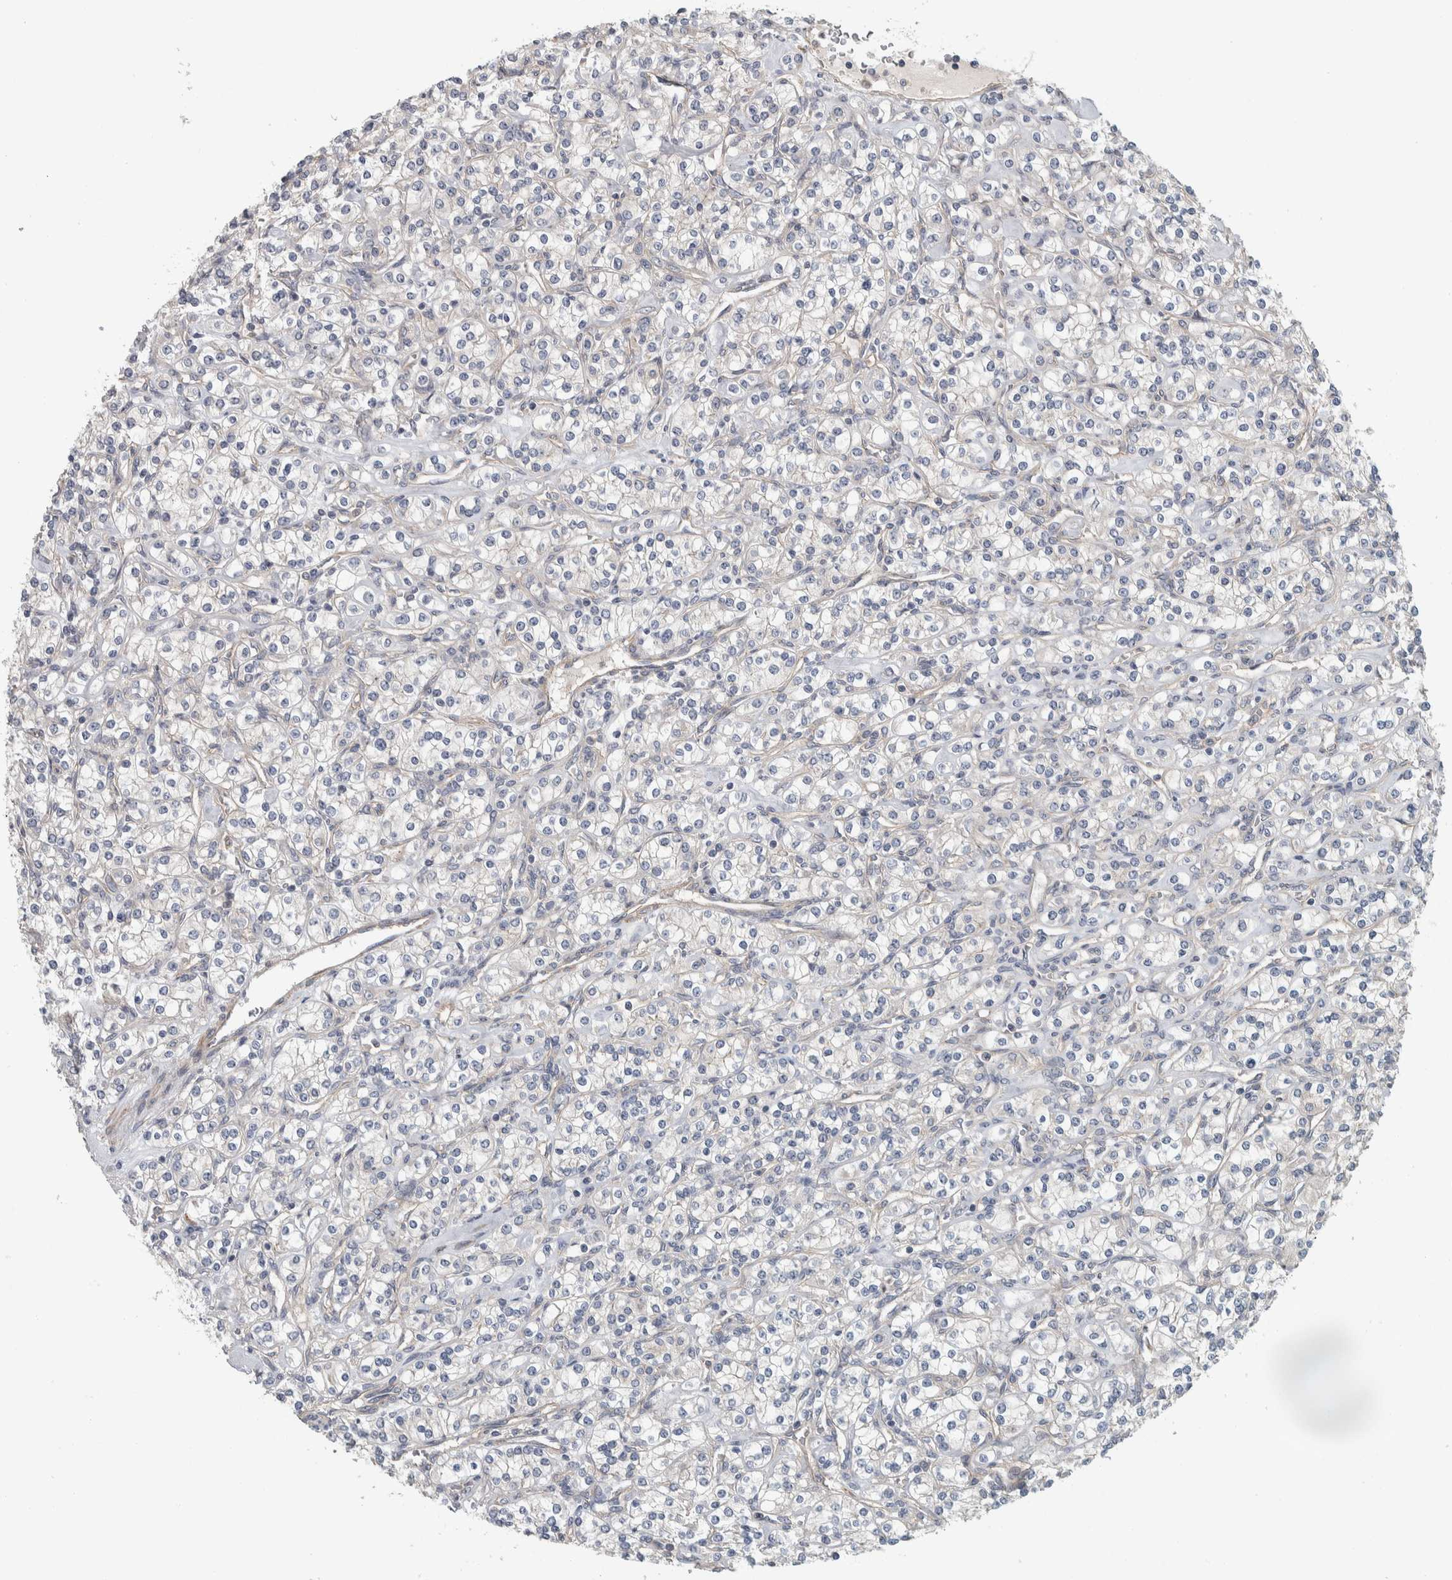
{"staining": {"intensity": "negative", "quantity": "none", "location": "none"}, "tissue": "renal cancer", "cell_type": "Tumor cells", "image_type": "cancer", "snomed": [{"axis": "morphology", "description": "Adenocarcinoma, NOS"}, {"axis": "topography", "description": "Kidney"}], "caption": "High power microscopy photomicrograph of an immunohistochemistry image of adenocarcinoma (renal), revealing no significant expression in tumor cells.", "gene": "KCNJ3", "patient": {"sex": "male", "age": 77}}